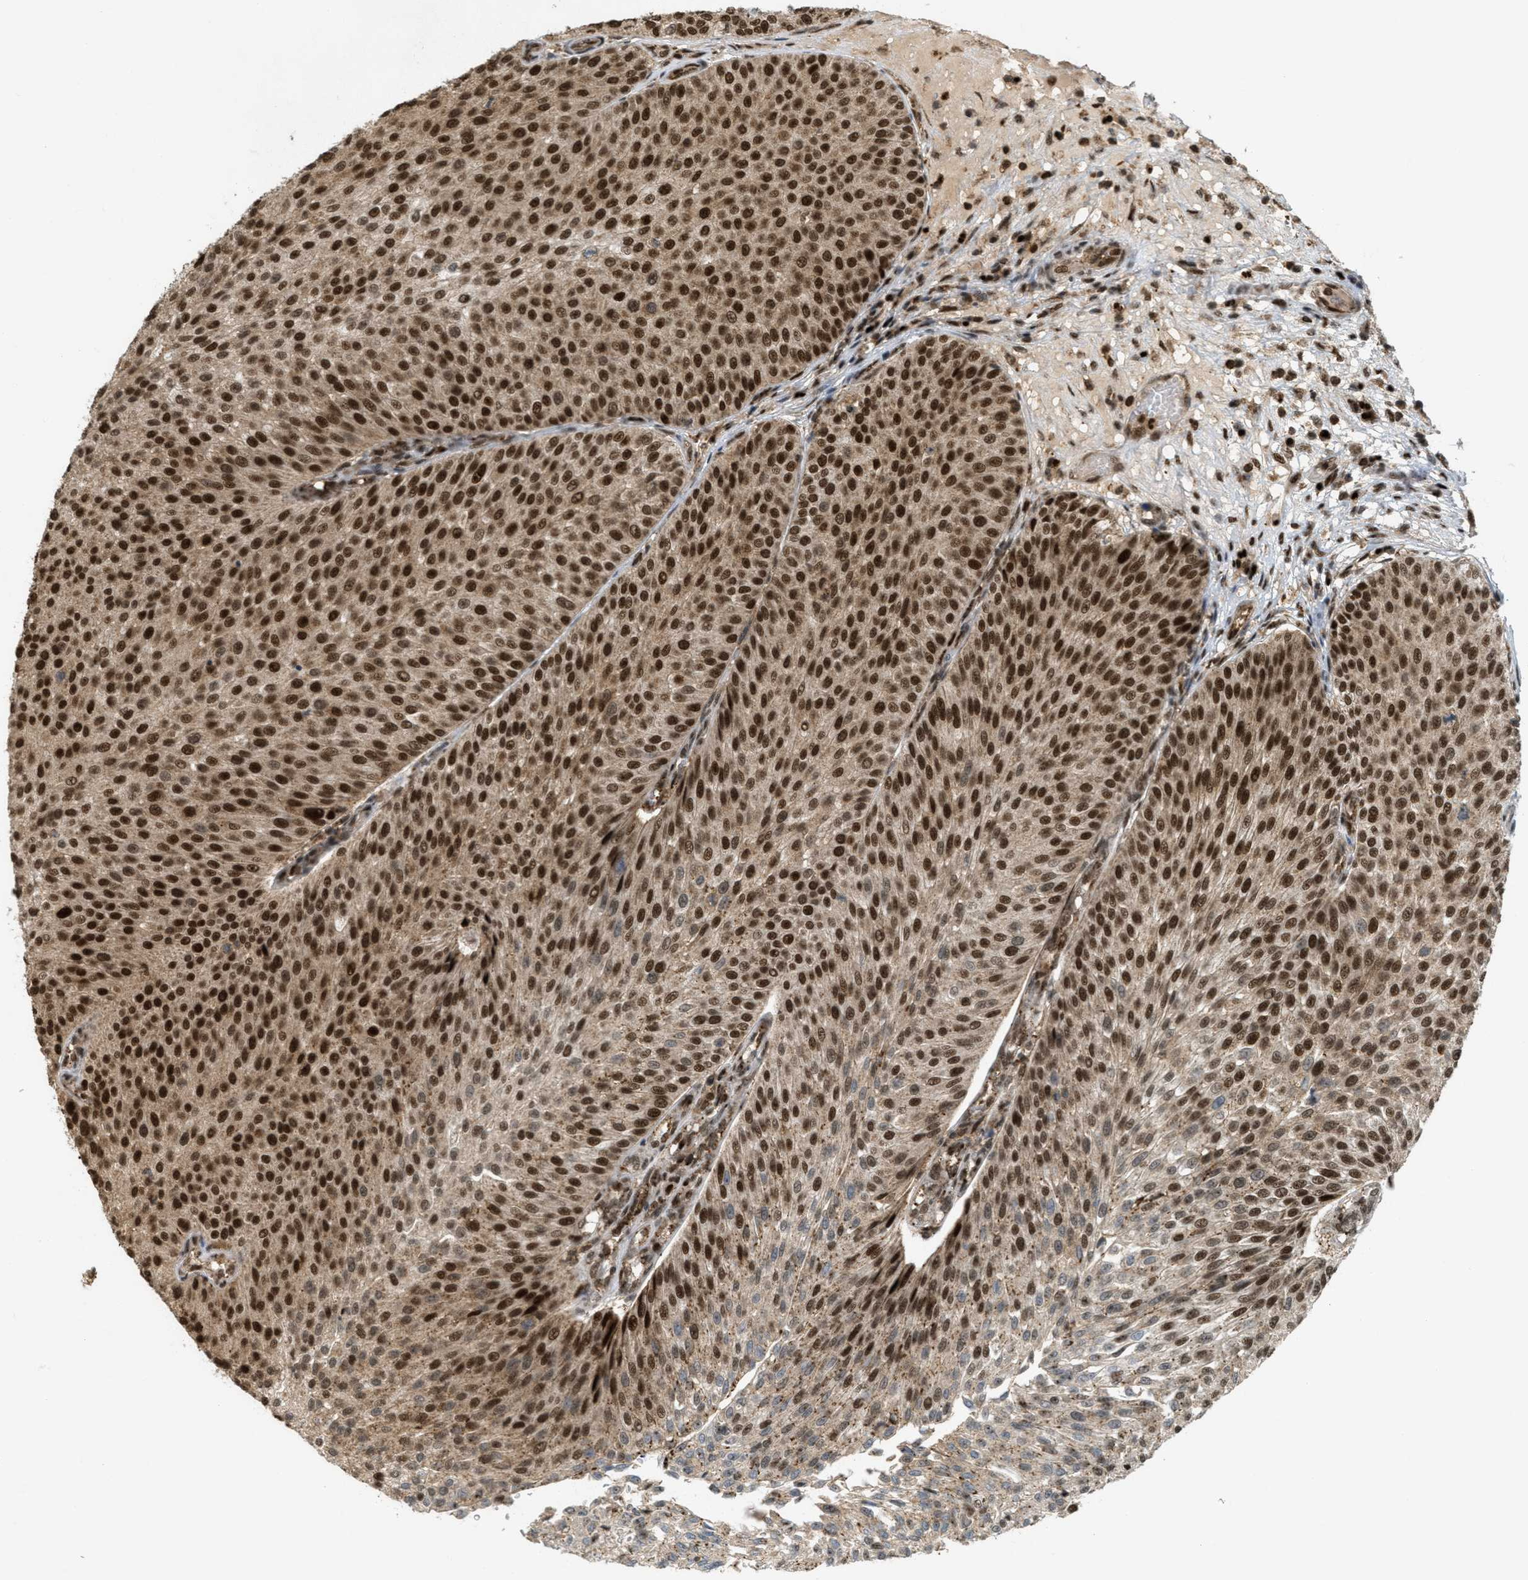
{"staining": {"intensity": "strong", "quantity": ">75%", "location": "cytoplasmic/membranous,nuclear"}, "tissue": "urothelial cancer", "cell_type": "Tumor cells", "image_type": "cancer", "snomed": [{"axis": "morphology", "description": "Urothelial carcinoma, Low grade"}, {"axis": "topography", "description": "Smooth muscle"}, {"axis": "topography", "description": "Urinary bladder"}], "caption": "High-power microscopy captured an immunohistochemistry (IHC) micrograph of low-grade urothelial carcinoma, revealing strong cytoplasmic/membranous and nuclear staining in about >75% of tumor cells. (DAB IHC, brown staining for protein, blue staining for nuclei).", "gene": "TLK1", "patient": {"sex": "male", "age": 60}}